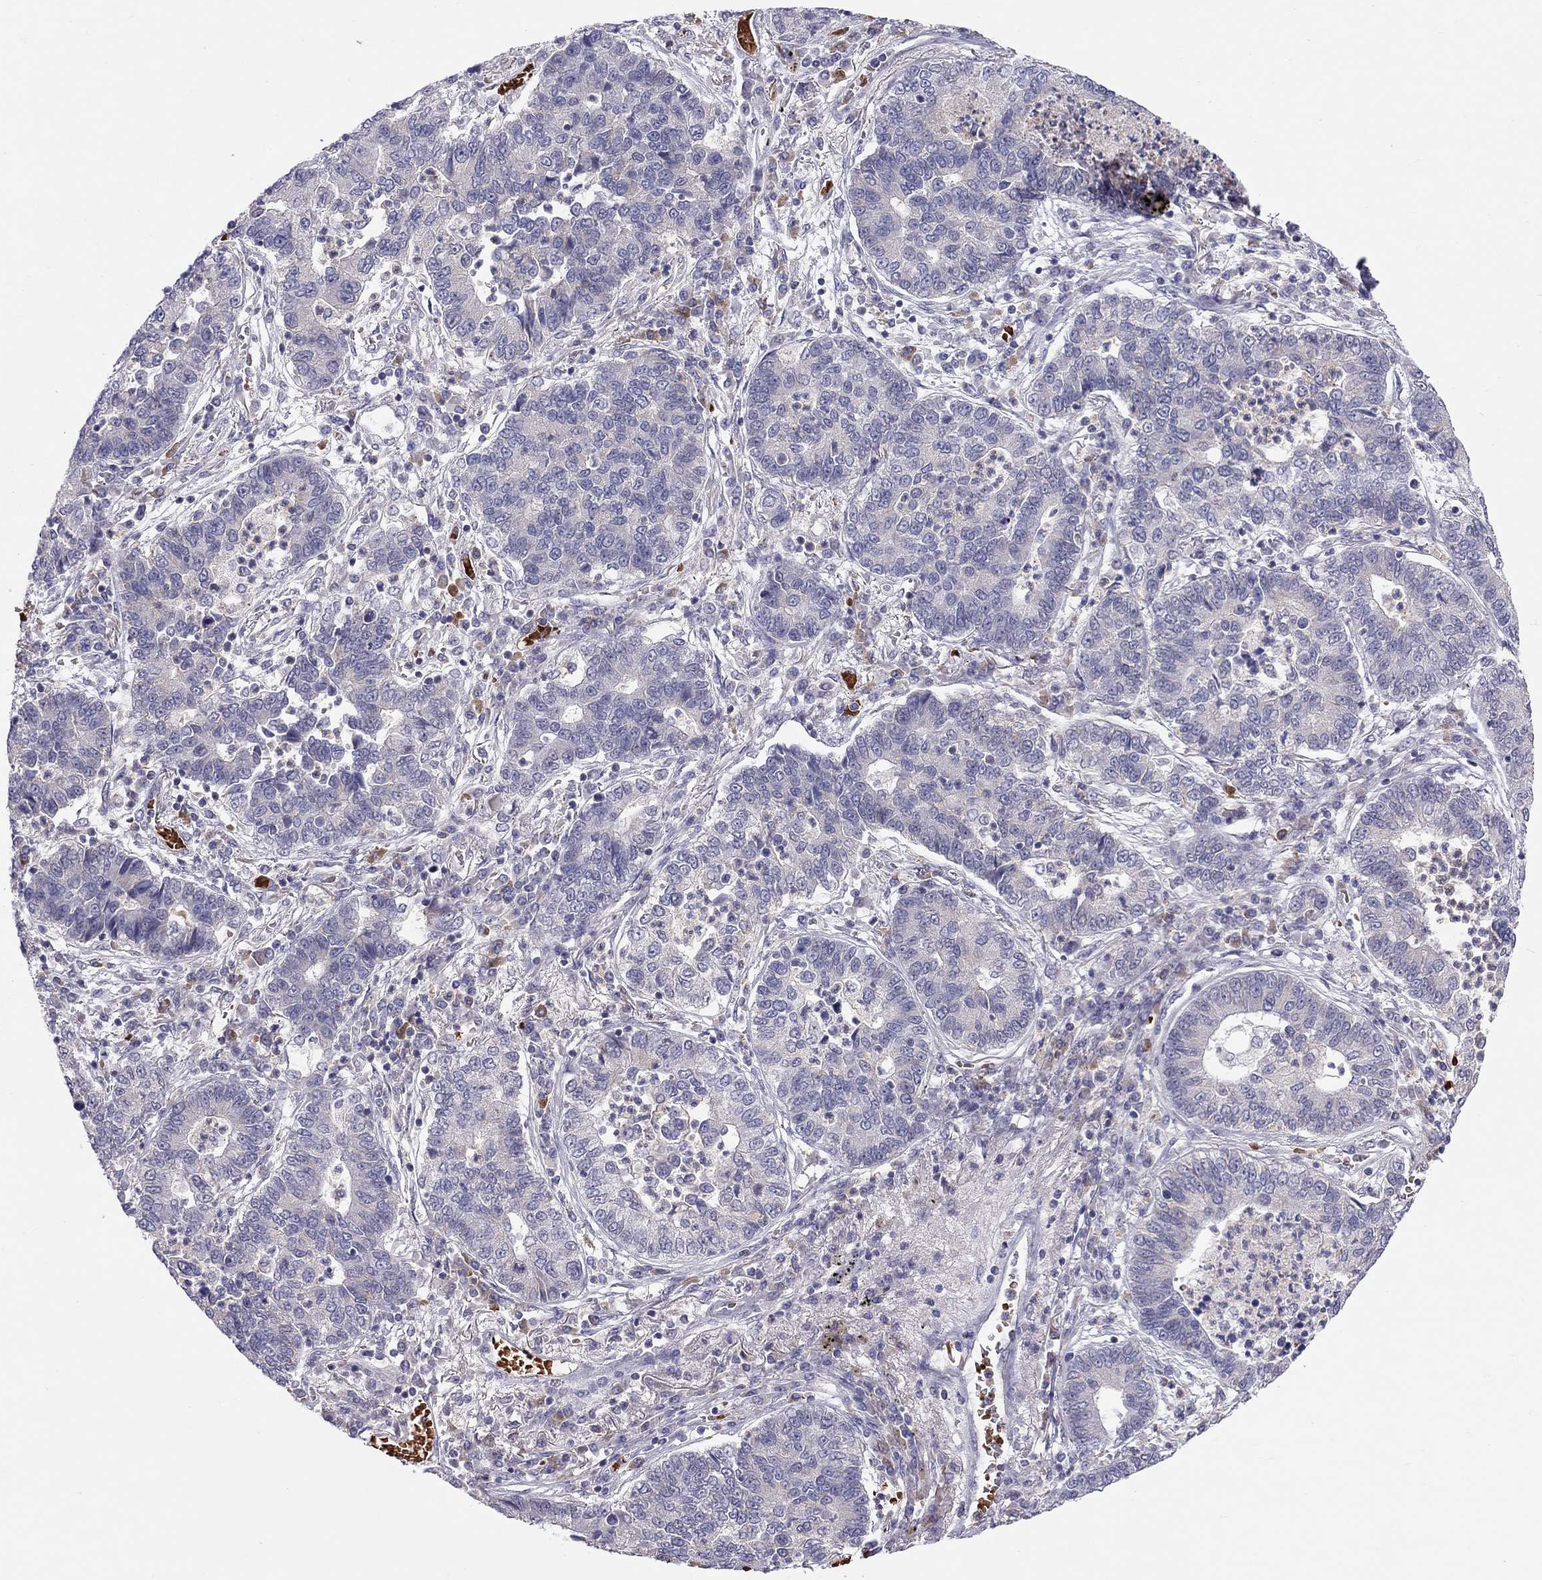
{"staining": {"intensity": "negative", "quantity": "none", "location": "none"}, "tissue": "lung cancer", "cell_type": "Tumor cells", "image_type": "cancer", "snomed": [{"axis": "morphology", "description": "Adenocarcinoma, NOS"}, {"axis": "topography", "description": "Lung"}], "caption": "There is no significant expression in tumor cells of adenocarcinoma (lung).", "gene": "FRMD1", "patient": {"sex": "female", "age": 57}}